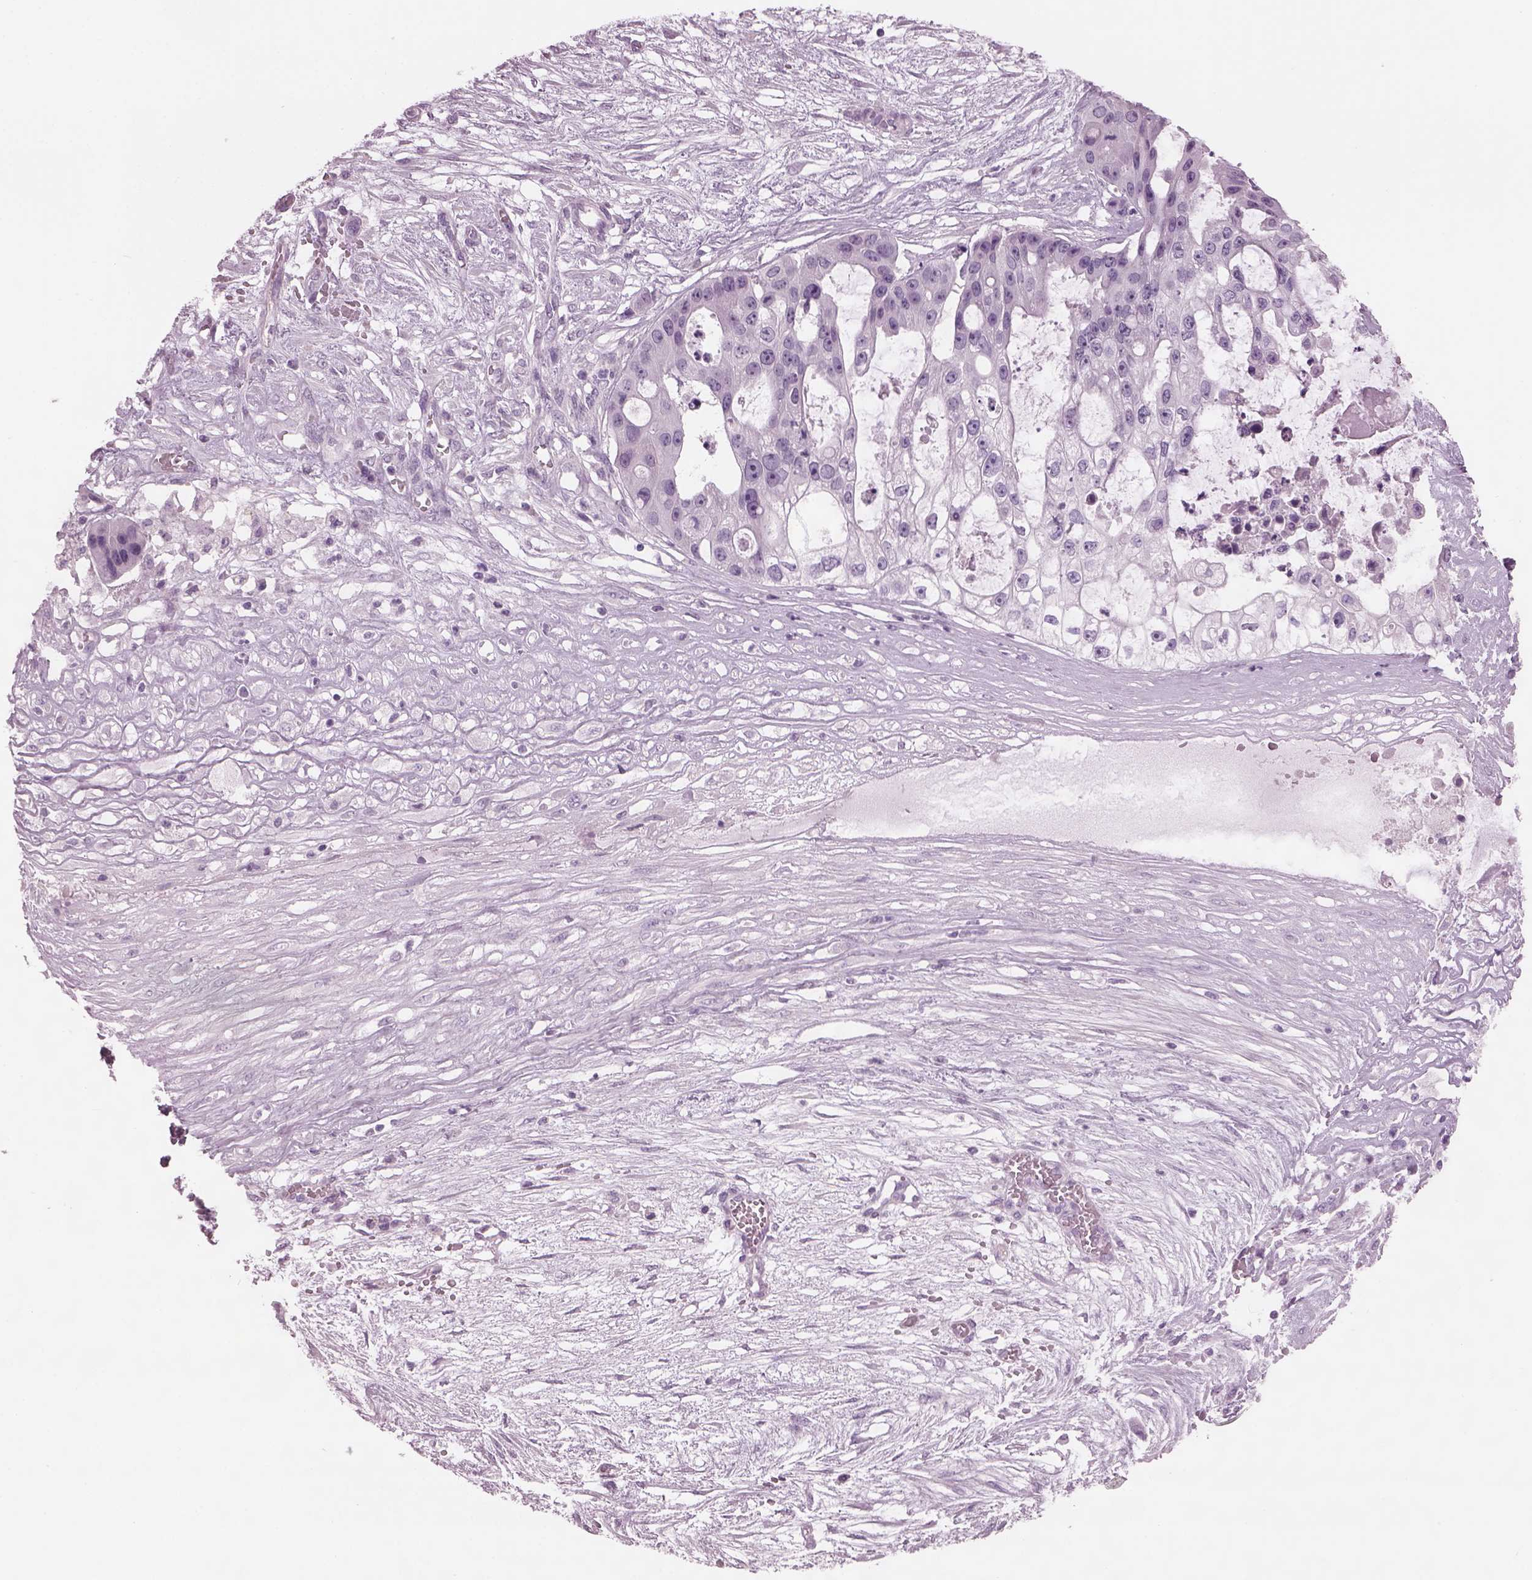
{"staining": {"intensity": "negative", "quantity": "none", "location": "none"}, "tissue": "ovarian cancer", "cell_type": "Tumor cells", "image_type": "cancer", "snomed": [{"axis": "morphology", "description": "Cystadenocarcinoma, serous, NOS"}, {"axis": "topography", "description": "Ovary"}], "caption": "Protein analysis of ovarian cancer reveals no significant expression in tumor cells.", "gene": "PACRG", "patient": {"sex": "female", "age": 56}}